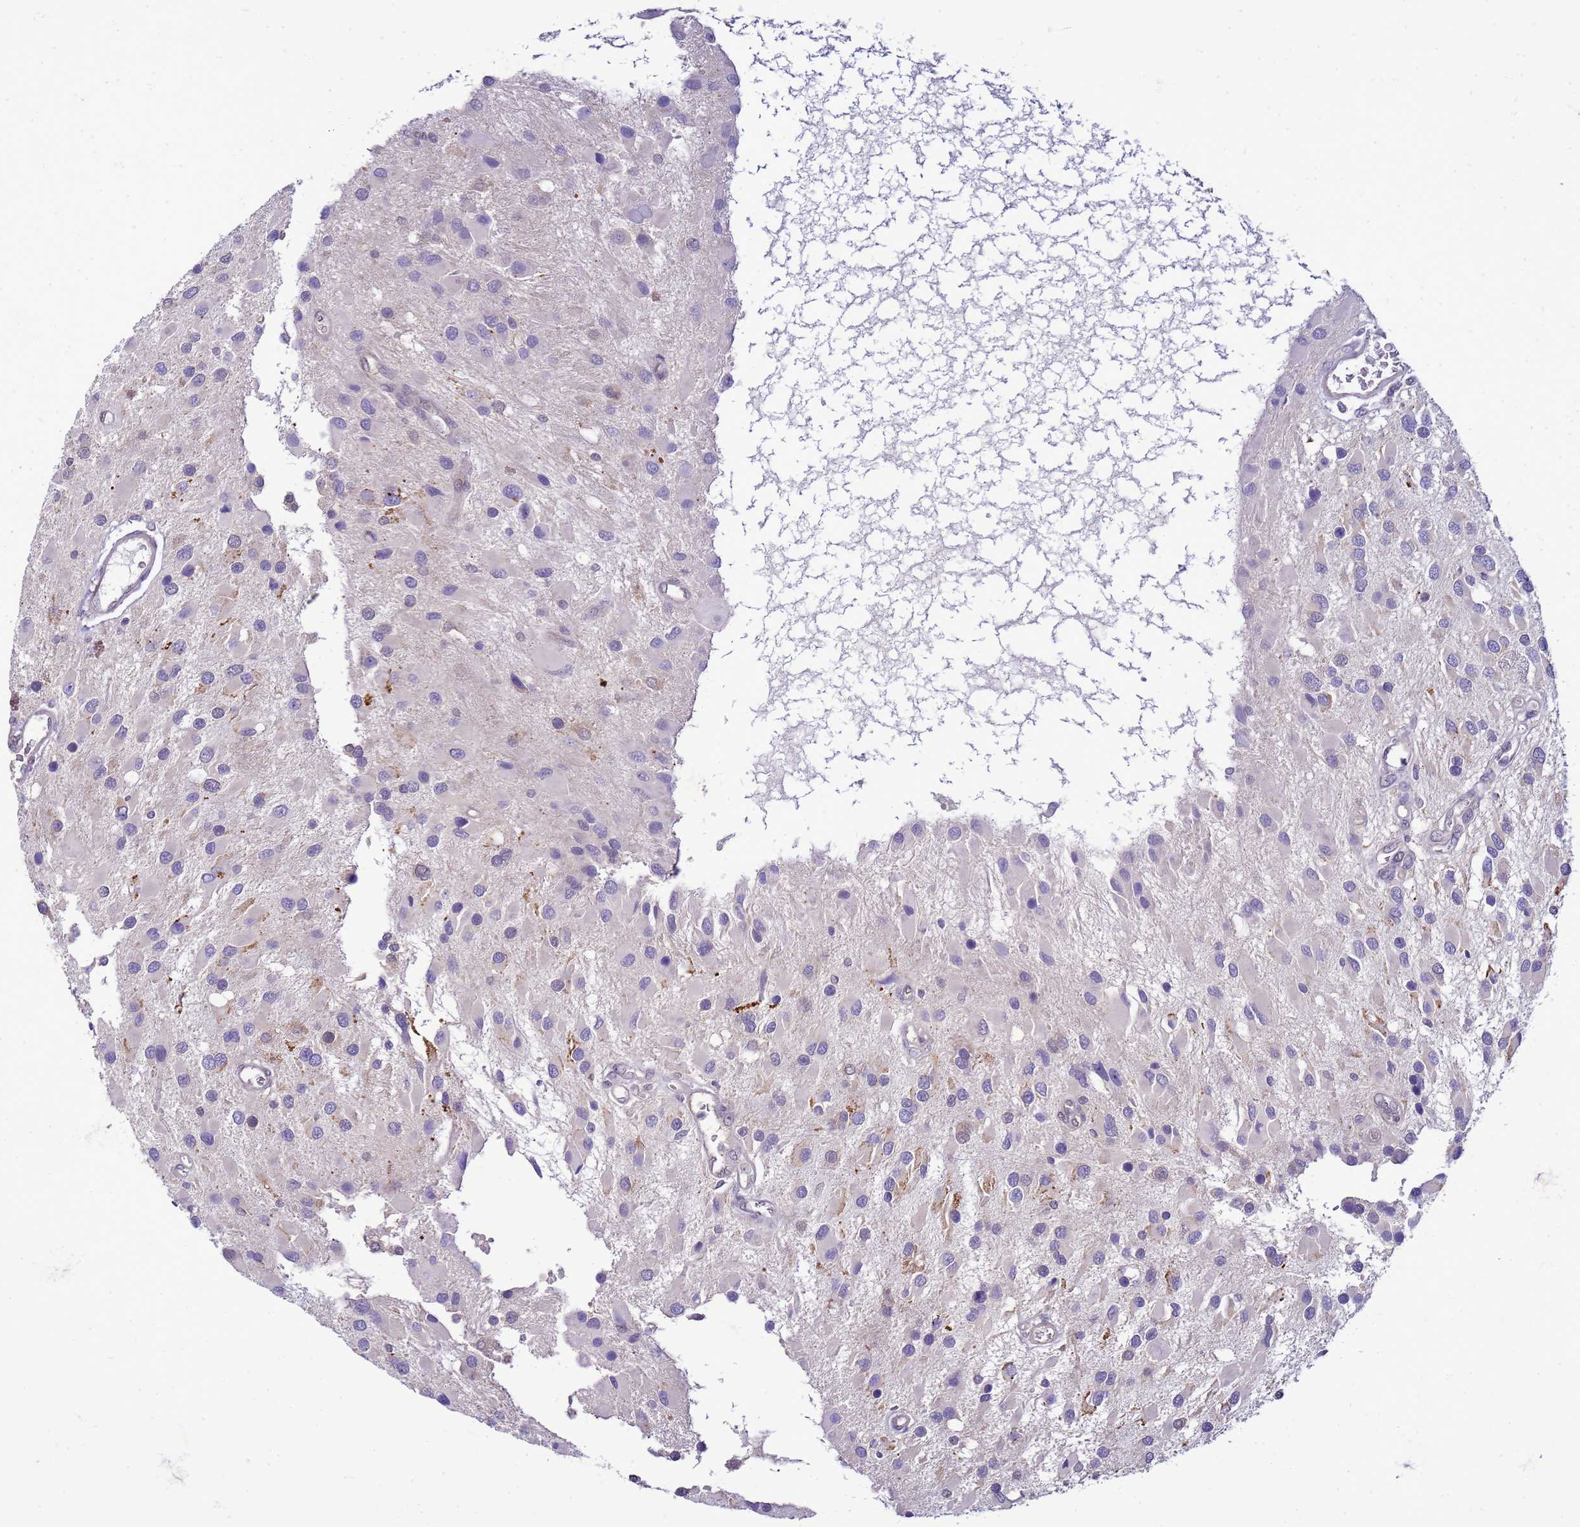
{"staining": {"intensity": "negative", "quantity": "none", "location": "none"}, "tissue": "glioma", "cell_type": "Tumor cells", "image_type": "cancer", "snomed": [{"axis": "morphology", "description": "Glioma, malignant, High grade"}, {"axis": "topography", "description": "Brain"}], "caption": "High power microscopy histopathology image of an immunohistochemistry (IHC) micrograph of glioma, revealing no significant expression in tumor cells.", "gene": "DDI2", "patient": {"sex": "male", "age": 53}}